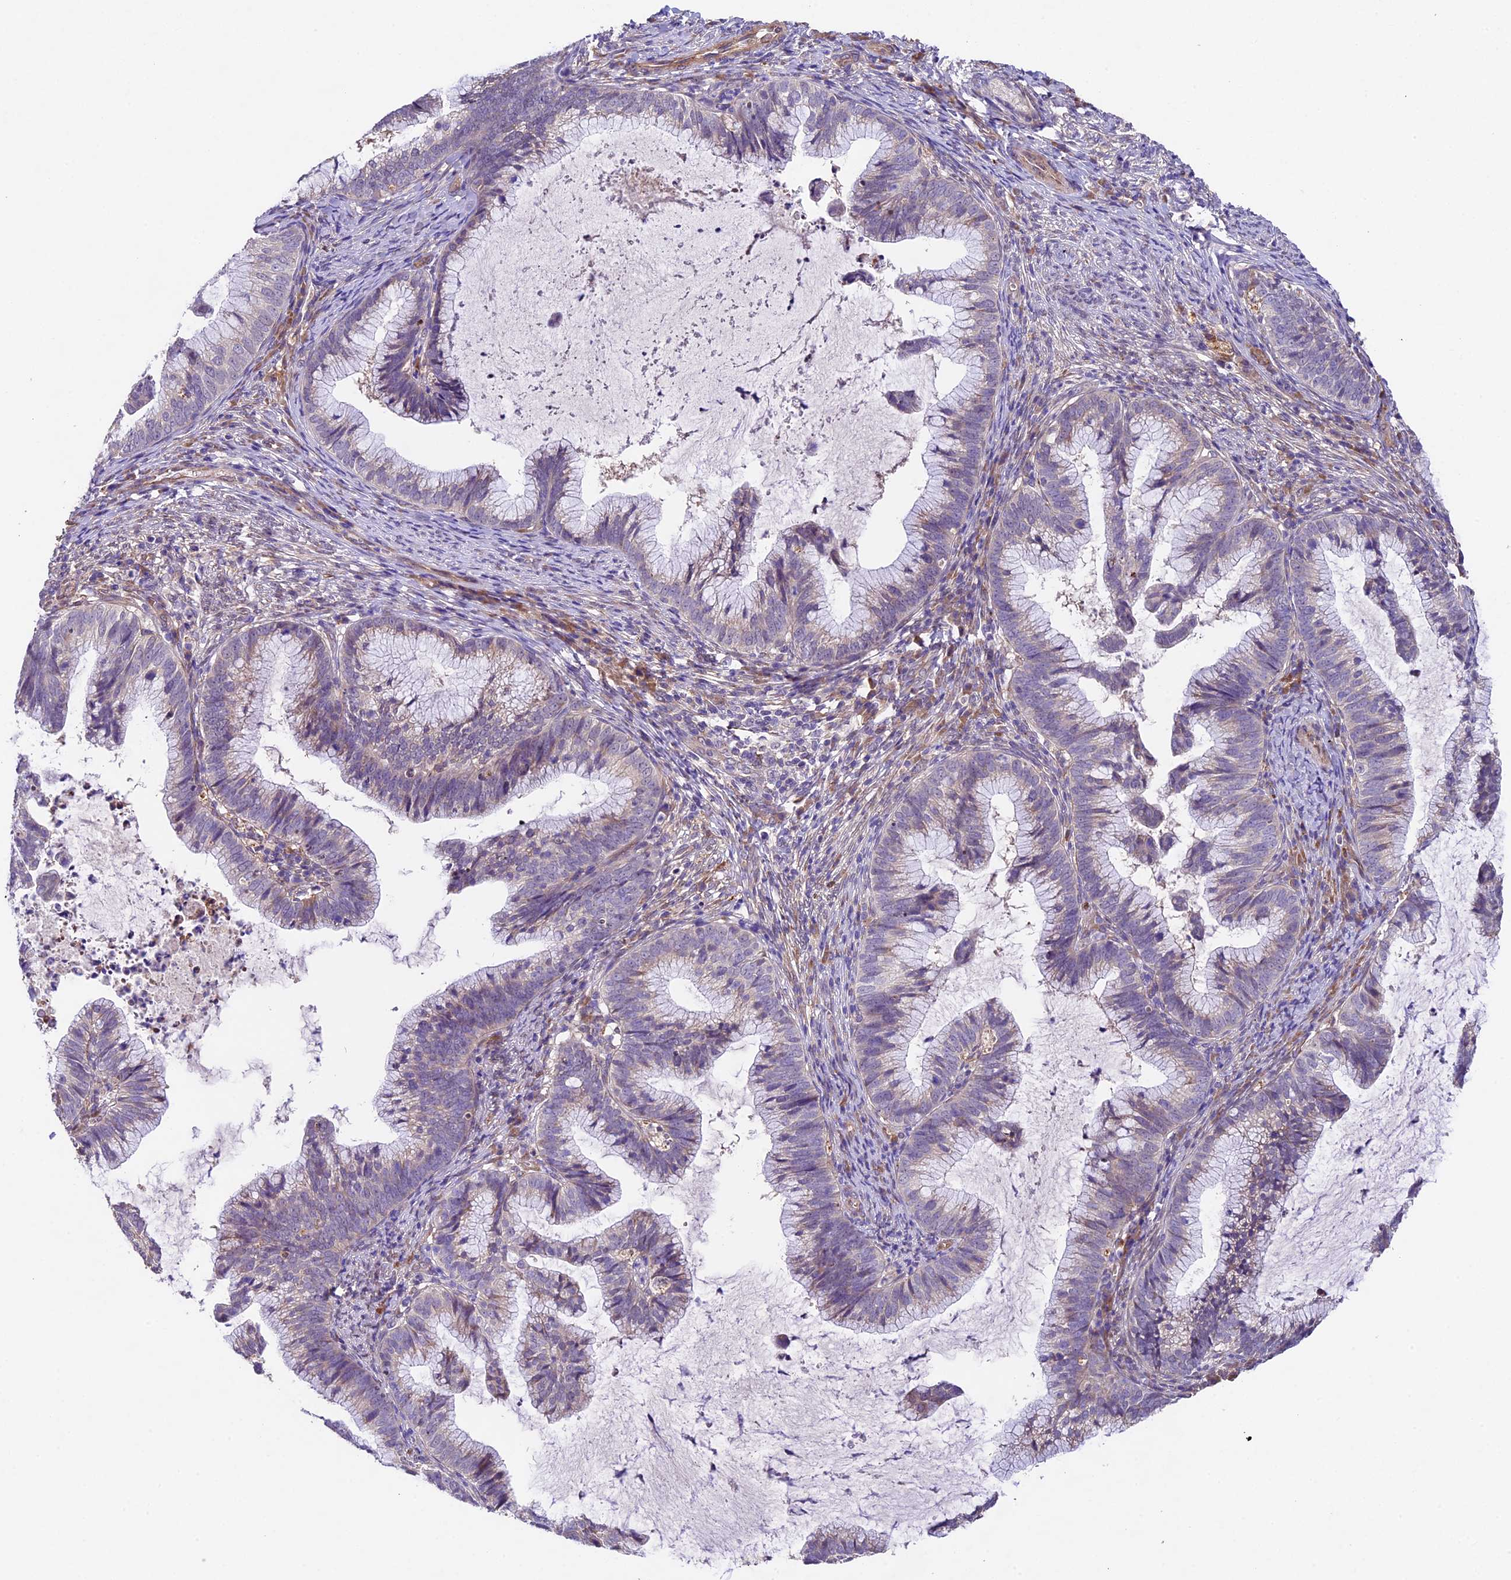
{"staining": {"intensity": "negative", "quantity": "none", "location": "none"}, "tissue": "cervical cancer", "cell_type": "Tumor cells", "image_type": "cancer", "snomed": [{"axis": "morphology", "description": "Adenocarcinoma, NOS"}, {"axis": "topography", "description": "Cervix"}], "caption": "Cervical cancer (adenocarcinoma) was stained to show a protein in brown. There is no significant expression in tumor cells. (DAB immunohistochemistry with hematoxylin counter stain).", "gene": "LSM7", "patient": {"sex": "female", "age": 36}}